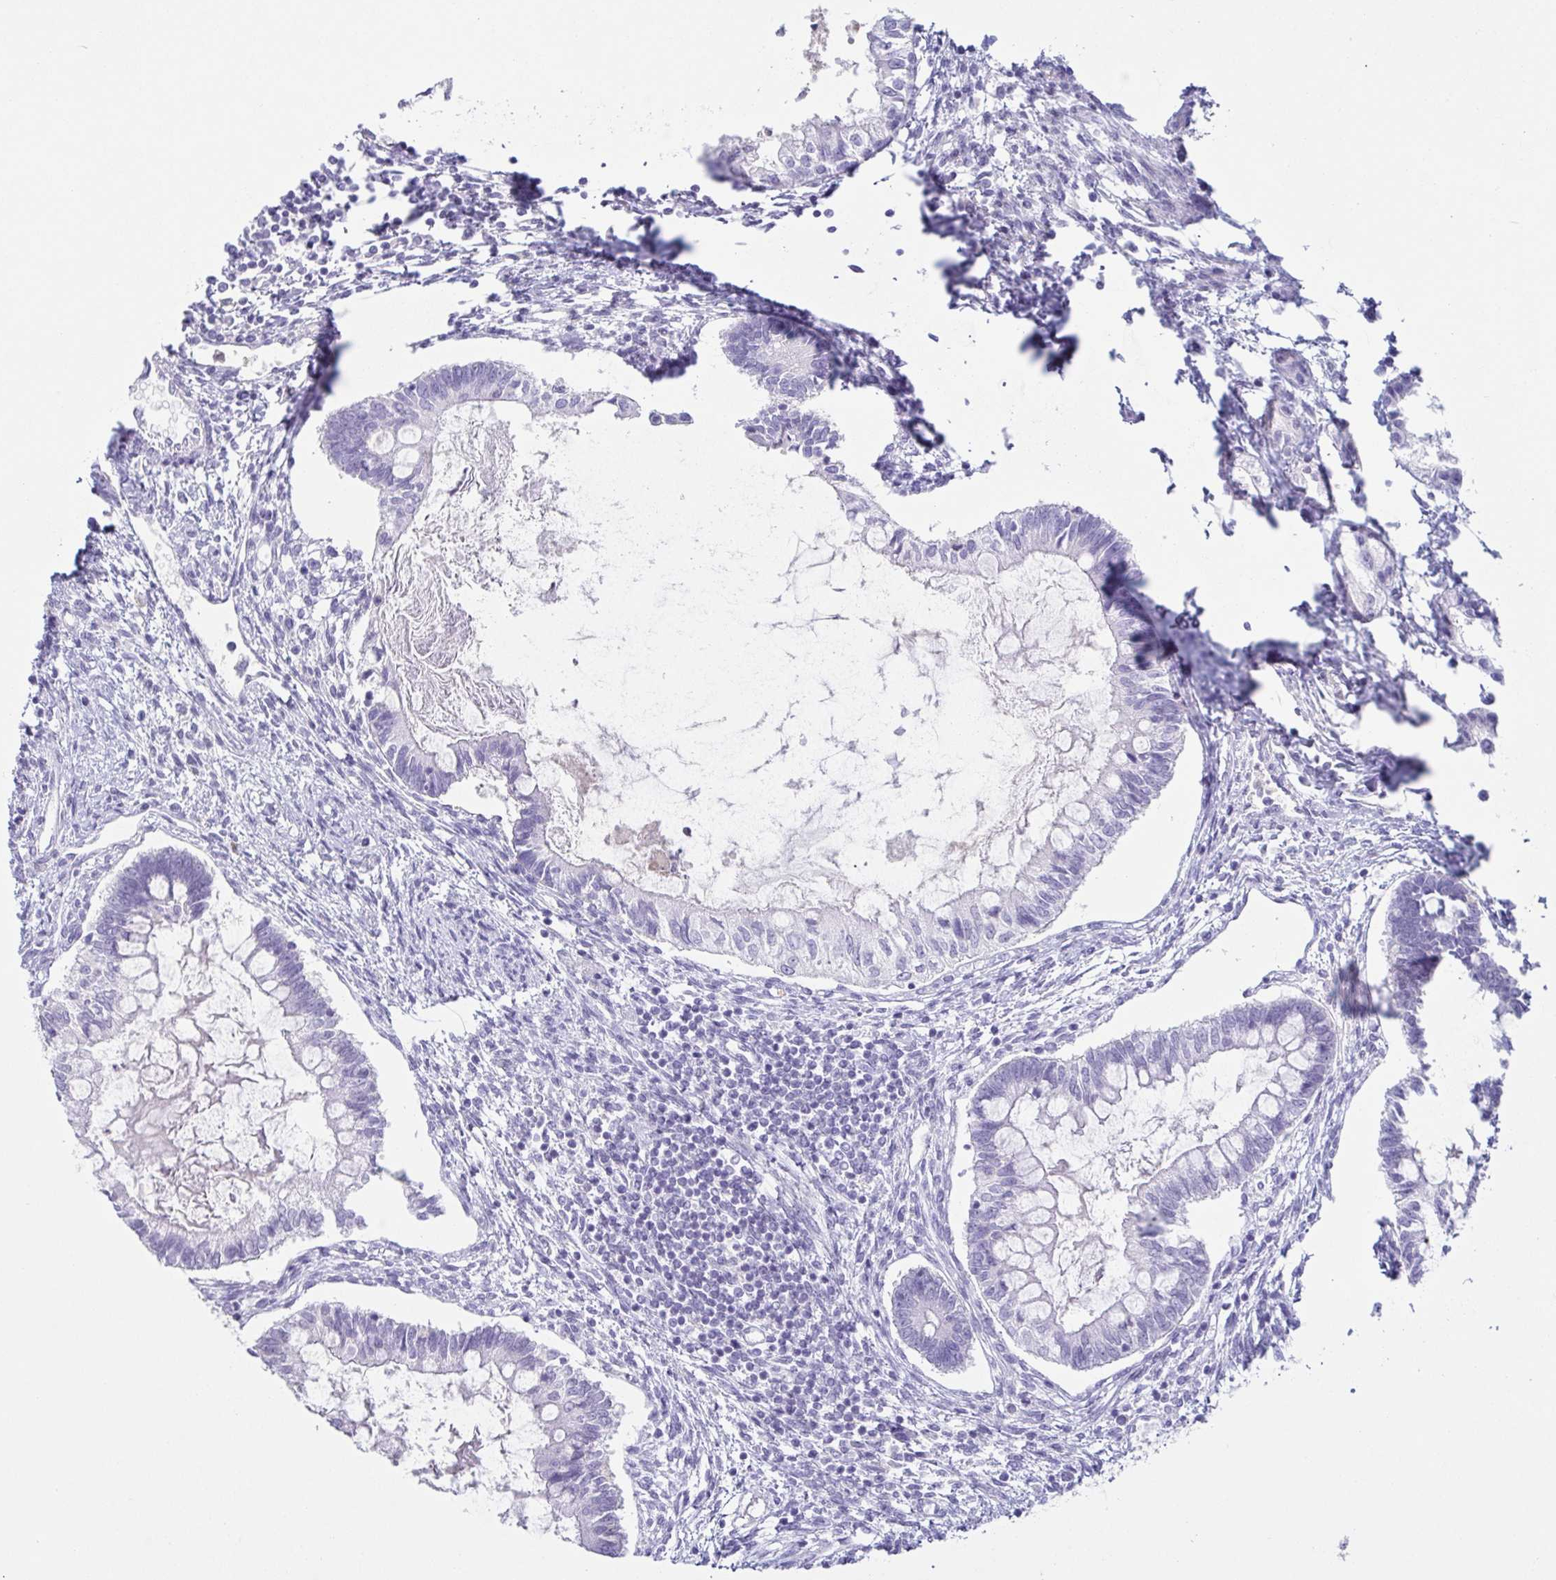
{"staining": {"intensity": "negative", "quantity": "none", "location": "none"}, "tissue": "testis cancer", "cell_type": "Tumor cells", "image_type": "cancer", "snomed": [{"axis": "morphology", "description": "Carcinoma, Embryonal, NOS"}, {"axis": "topography", "description": "Testis"}], "caption": "Human embryonal carcinoma (testis) stained for a protein using immunohistochemistry (IHC) shows no expression in tumor cells.", "gene": "ATP6V1G2", "patient": {"sex": "male", "age": 37}}